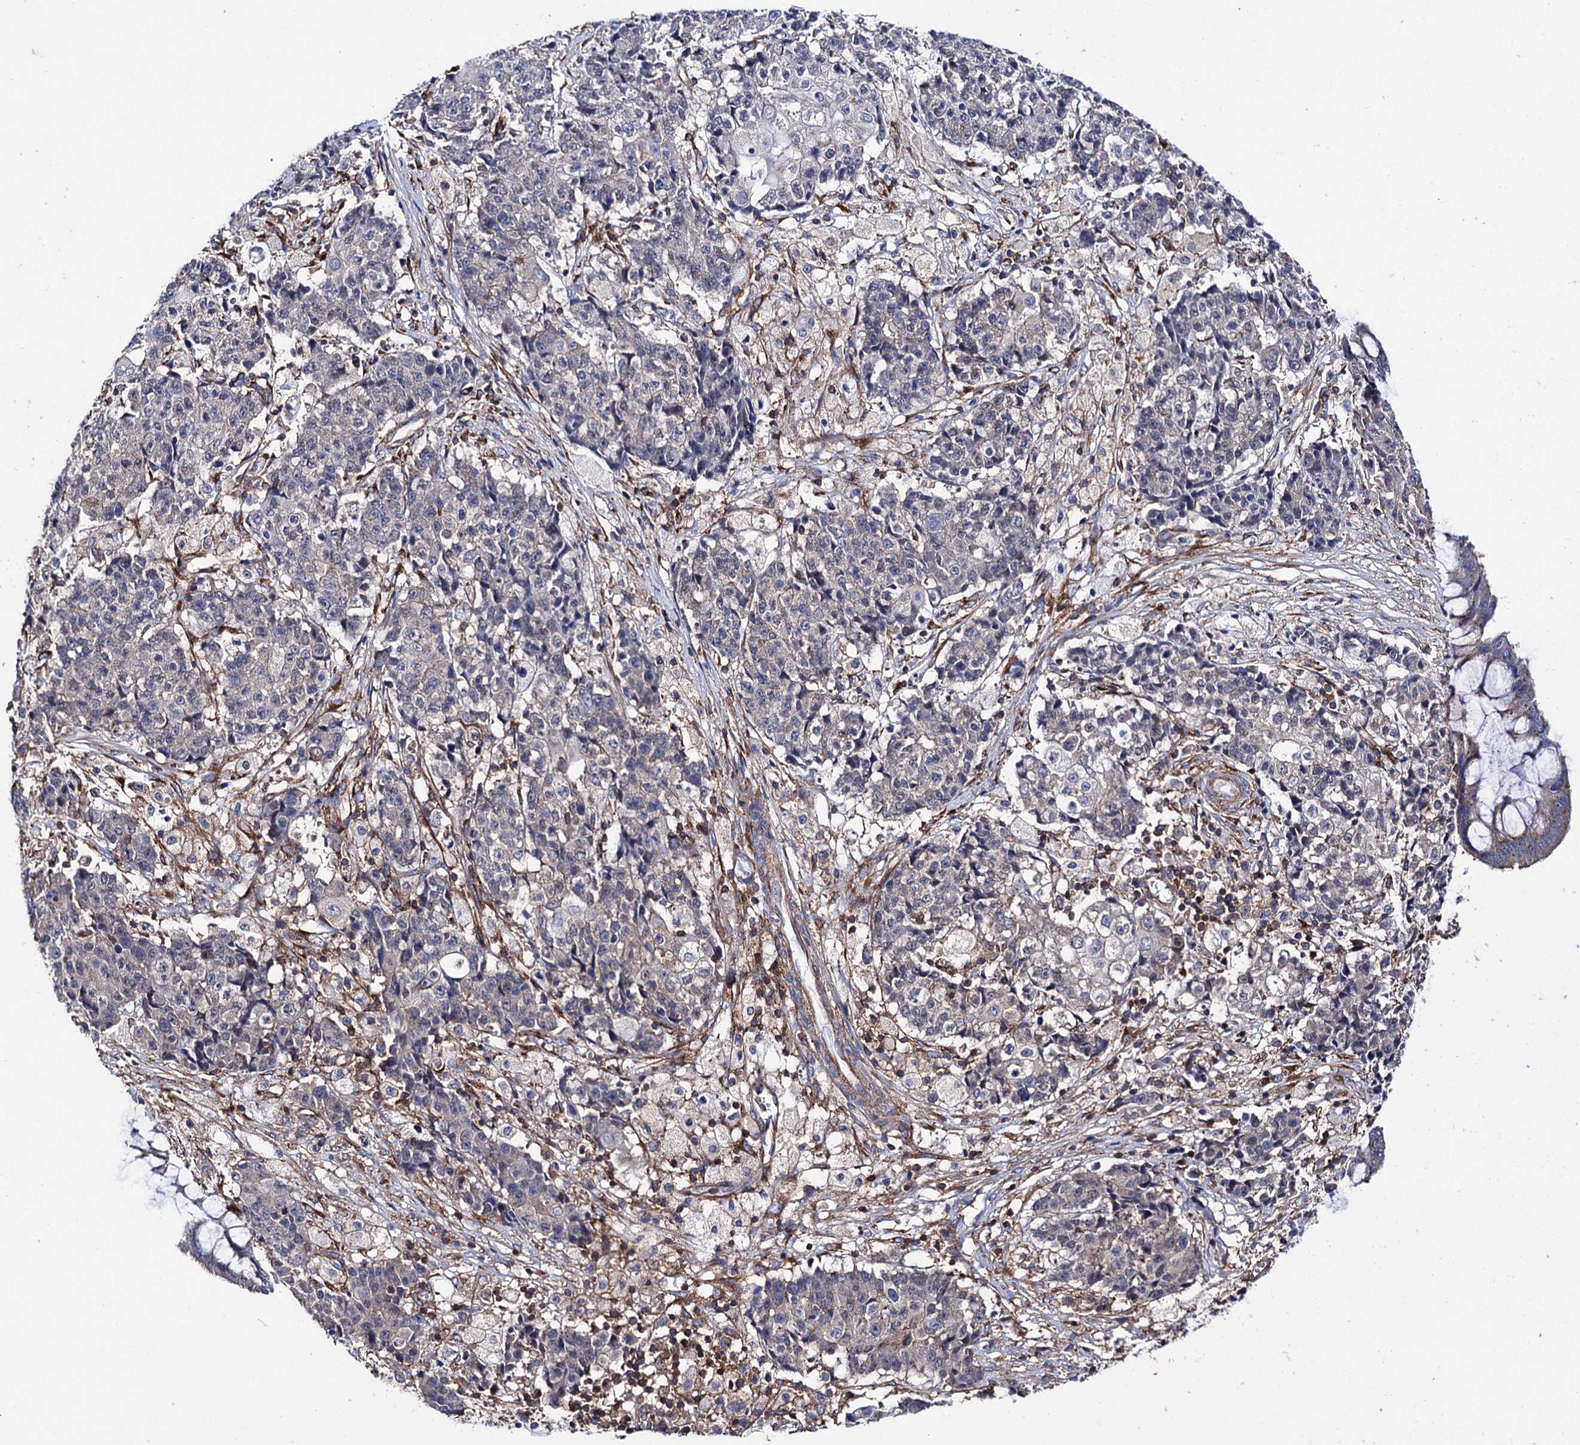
{"staining": {"intensity": "negative", "quantity": "none", "location": "none"}, "tissue": "ovarian cancer", "cell_type": "Tumor cells", "image_type": "cancer", "snomed": [{"axis": "morphology", "description": "Carcinoma, endometroid"}, {"axis": "topography", "description": "Ovary"}], "caption": "An immunohistochemistry histopathology image of ovarian cancer is shown. There is no staining in tumor cells of ovarian cancer. The staining was performed using DAB to visualize the protein expression in brown, while the nuclei were stained in blue with hematoxylin (Magnification: 20x).", "gene": "DEF6", "patient": {"sex": "female", "age": 42}}